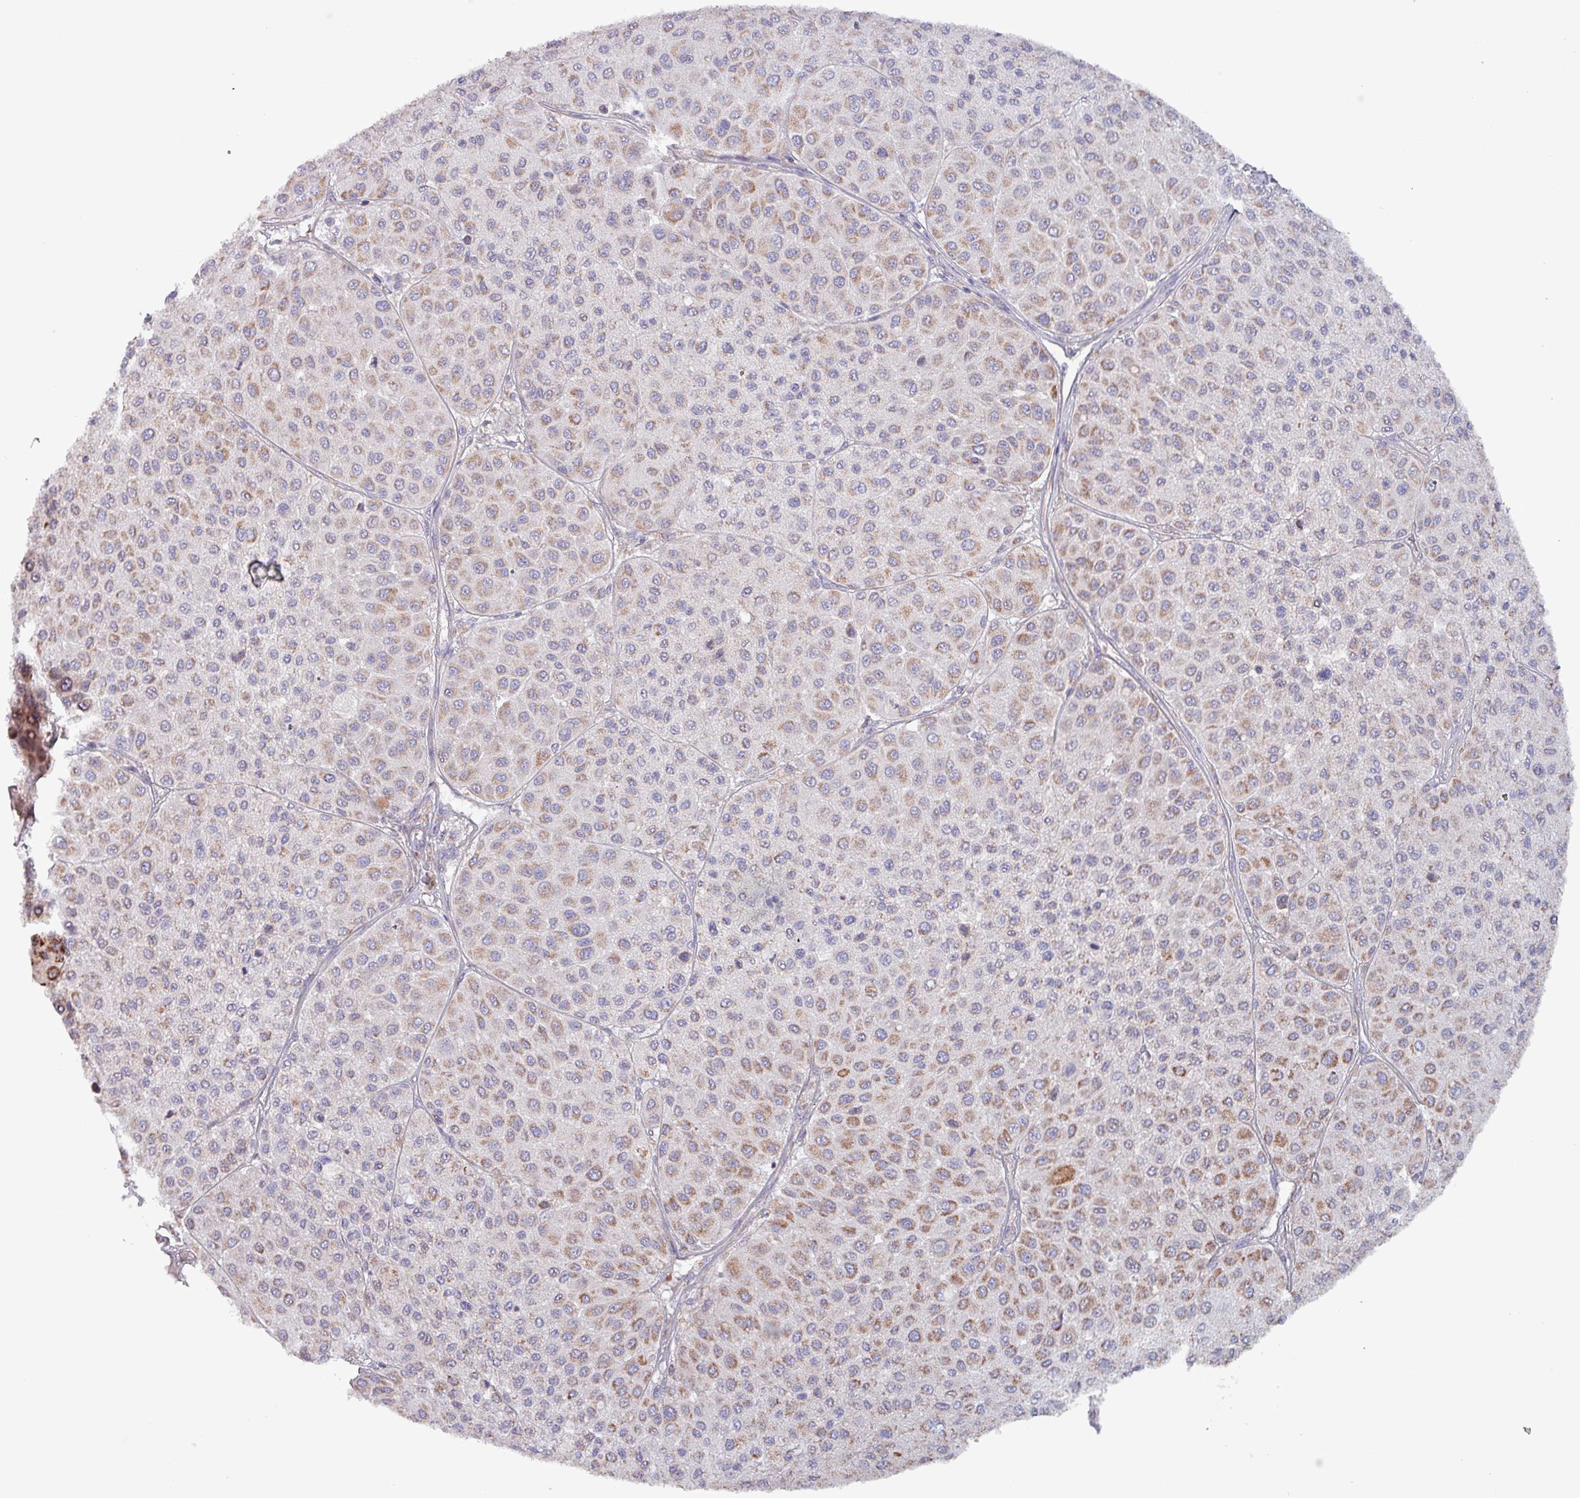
{"staining": {"intensity": "moderate", "quantity": ">75%", "location": "cytoplasmic/membranous"}, "tissue": "melanoma", "cell_type": "Tumor cells", "image_type": "cancer", "snomed": [{"axis": "morphology", "description": "Malignant melanoma, Metastatic site"}, {"axis": "topography", "description": "Smooth muscle"}], "caption": "Protein staining of malignant melanoma (metastatic site) tissue reveals moderate cytoplasmic/membranous positivity in approximately >75% of tumor cells.", "gene": "ZNF322", "patient": {"sex": "male", "age": 41}}